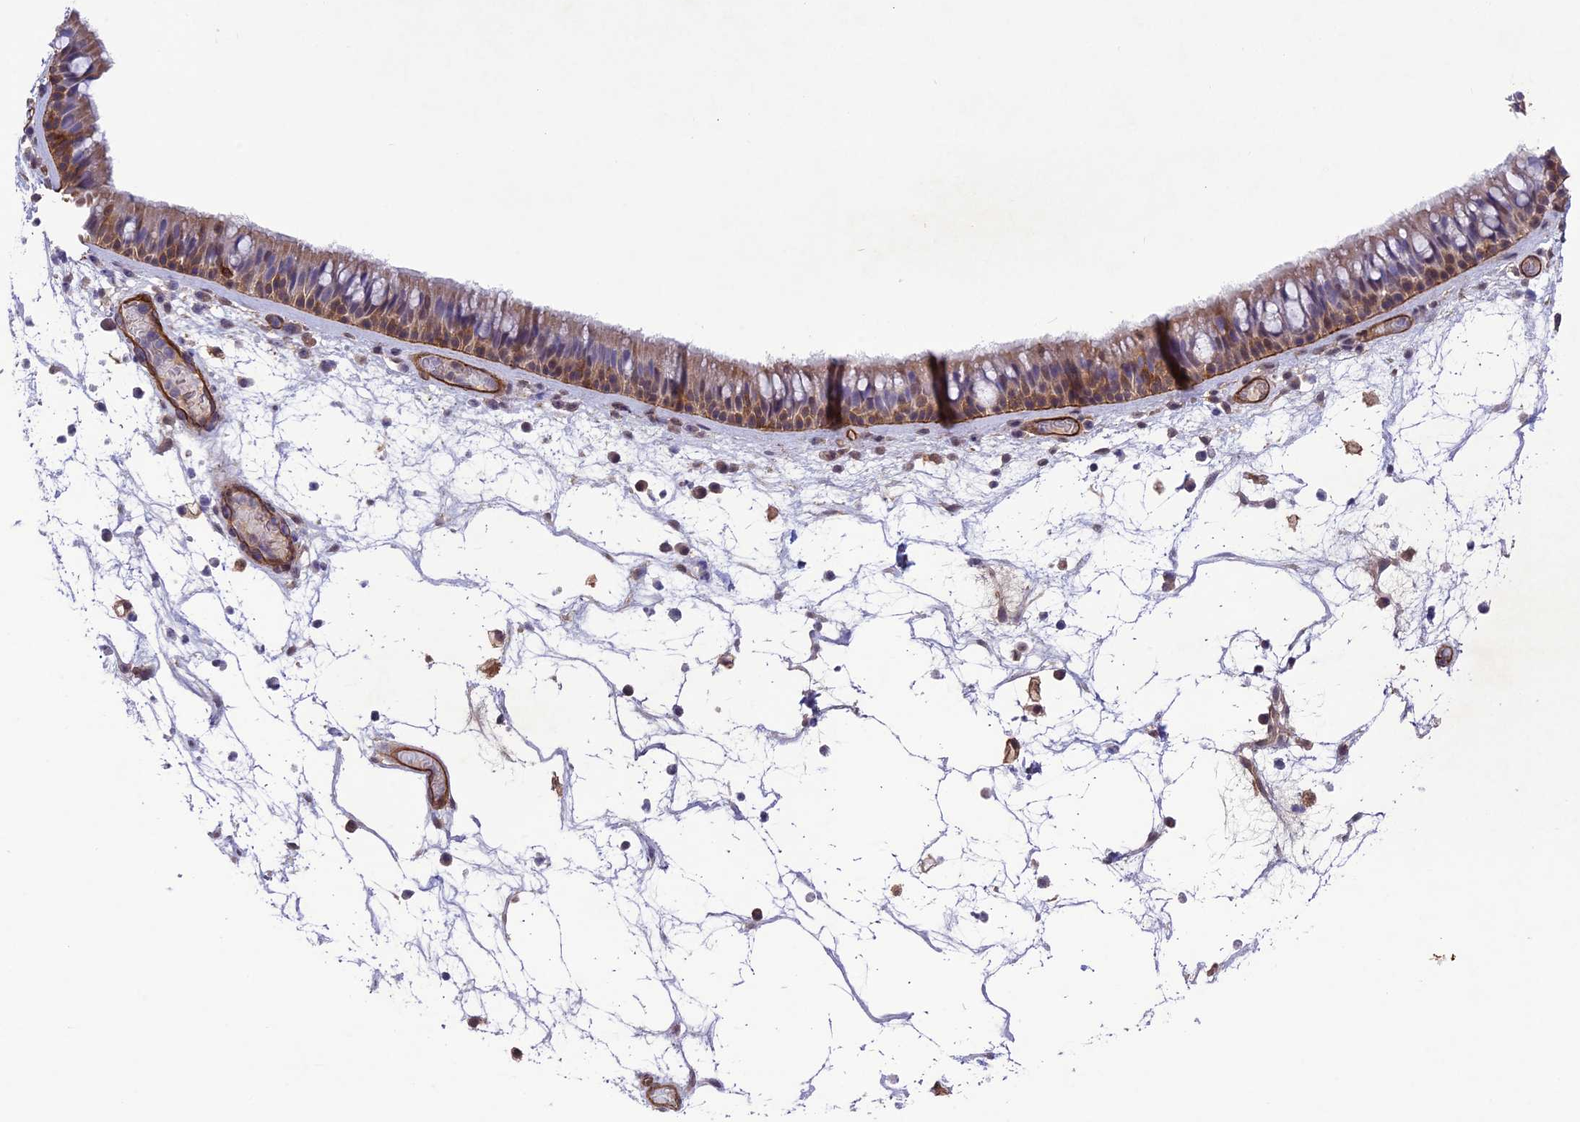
{"staining": {"intensity": "weak", "quantity": ">75%", "location": "cytoplasmic/membranous"}, "tissue": "nasopharynx", "cell_type": "Respiratory epithelial cells", "image_type": "normal", "snomed": [{"axis": "morphology", "description": "Normal tissue, NOS"}, {"axis": "morphology", "description": "Inflammation, NOS"}, {"axis": "morphology", "description": "Malignant melanoma, Metastatic site"}, {"axis": "topography", "description": "Nasopharynx"}], "caption": "This is a photomicrograph of immunohistochemistry (IHC) staining of unremarkable nasopharynx, which shows weak expression in the cytoplasmic/membranous of respiratory epithelial cells.", "gene": "TNS1", "patient": {"sex": "male", "age": 70}}